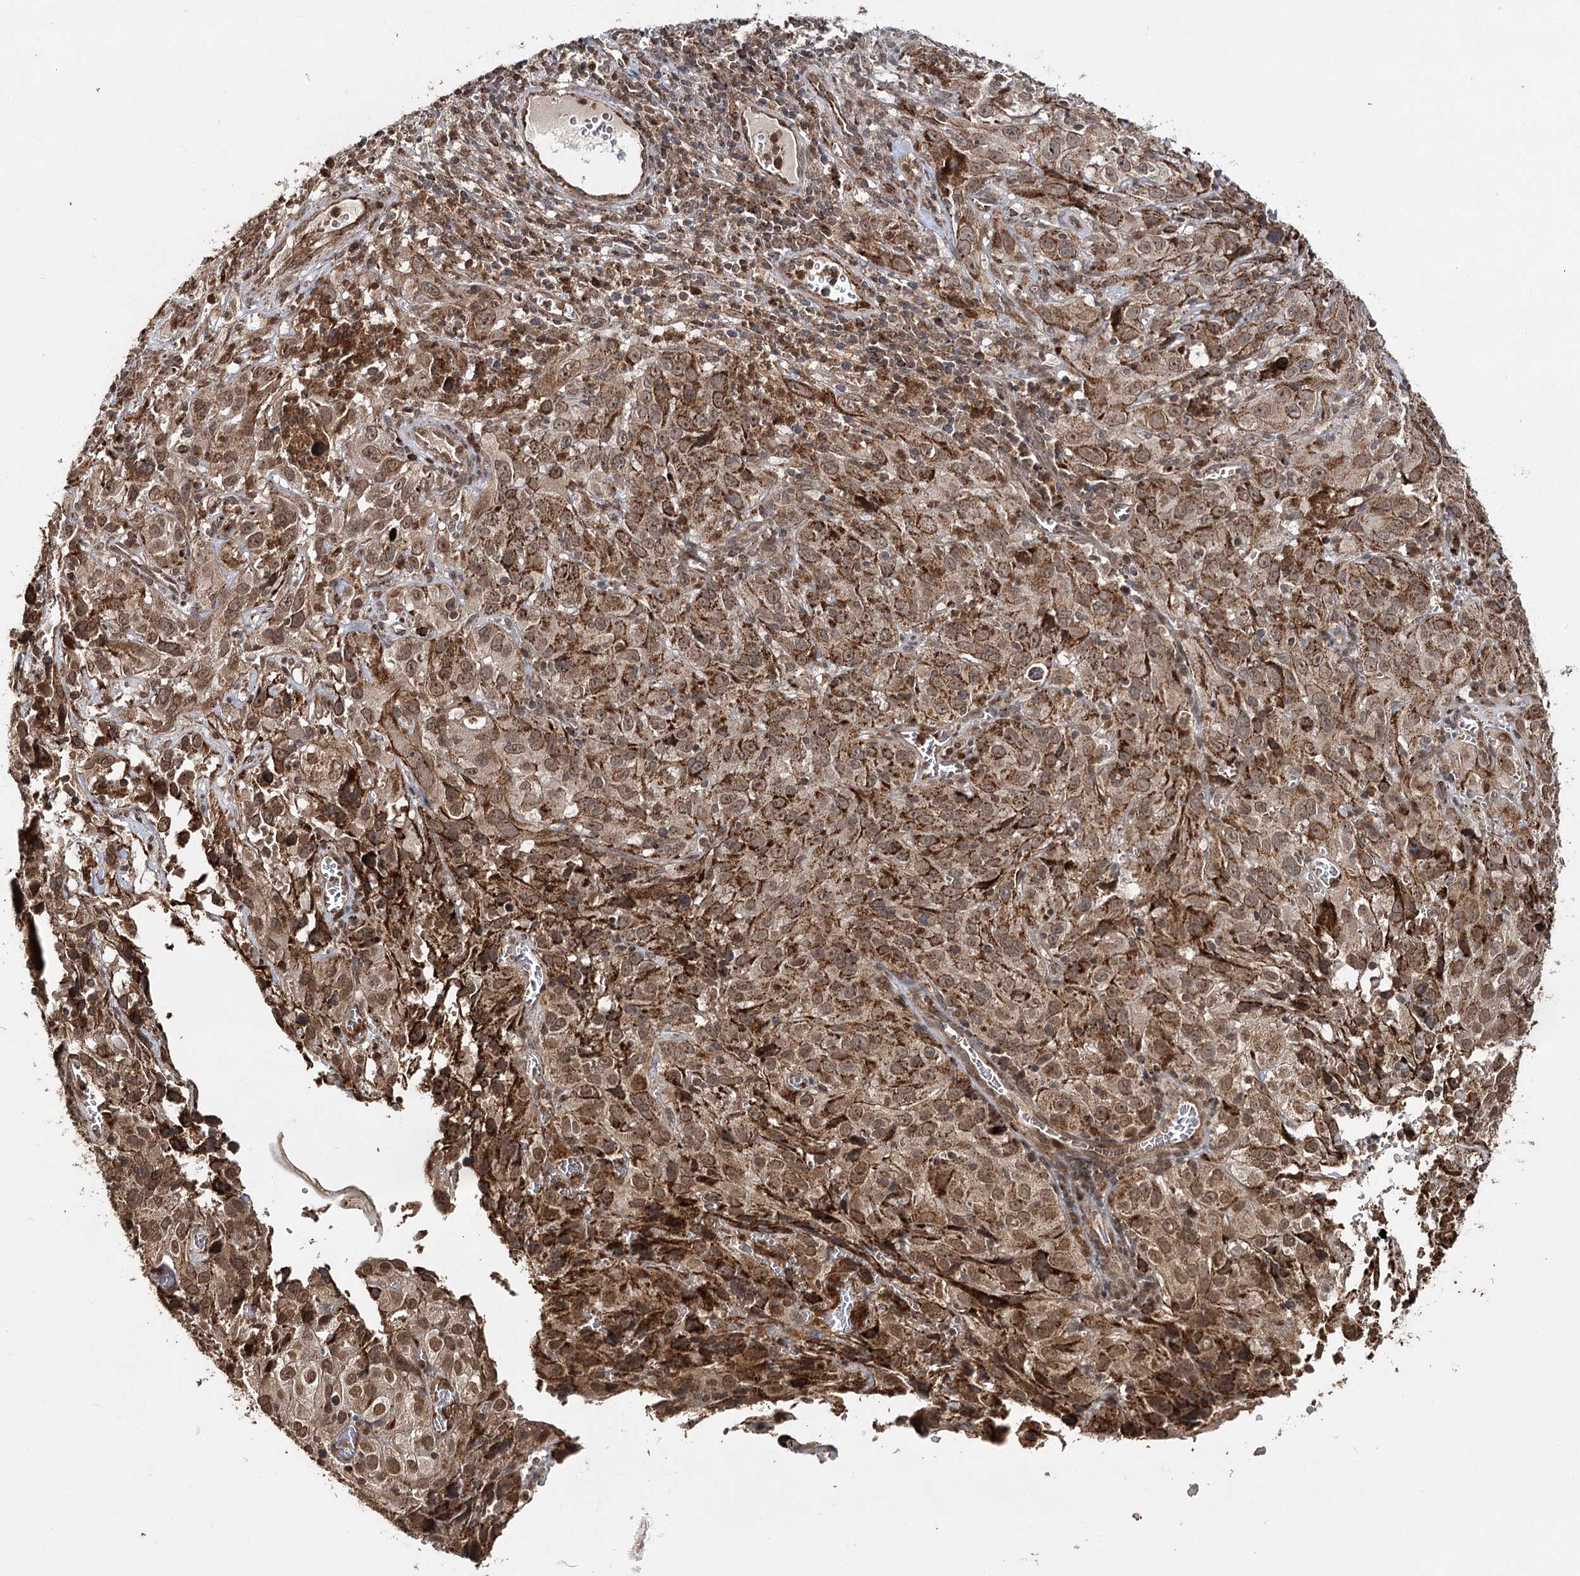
{"staining": {"intensity": "moderate", "quantity": ">75%", "location": "cytoplasmic/membranous,nuclear"}, "tissue": "cervical cancer", "cell_type": "Tumor cells", "image_type": "cancer", "snomed": [{"axis": "morphology", "description": "Squamous cell carcinoma, NOS"}, {"axis": "topography", "description": "Cervix"}], "caption": "Protein expression analysis of cervical cancer reveals moderate cytoplasmic/membranous and nuclear staining in approximately >75% of tumor cells.", "gene": "ZNRF3", "patient": {"sex": "female", "age": 32}}